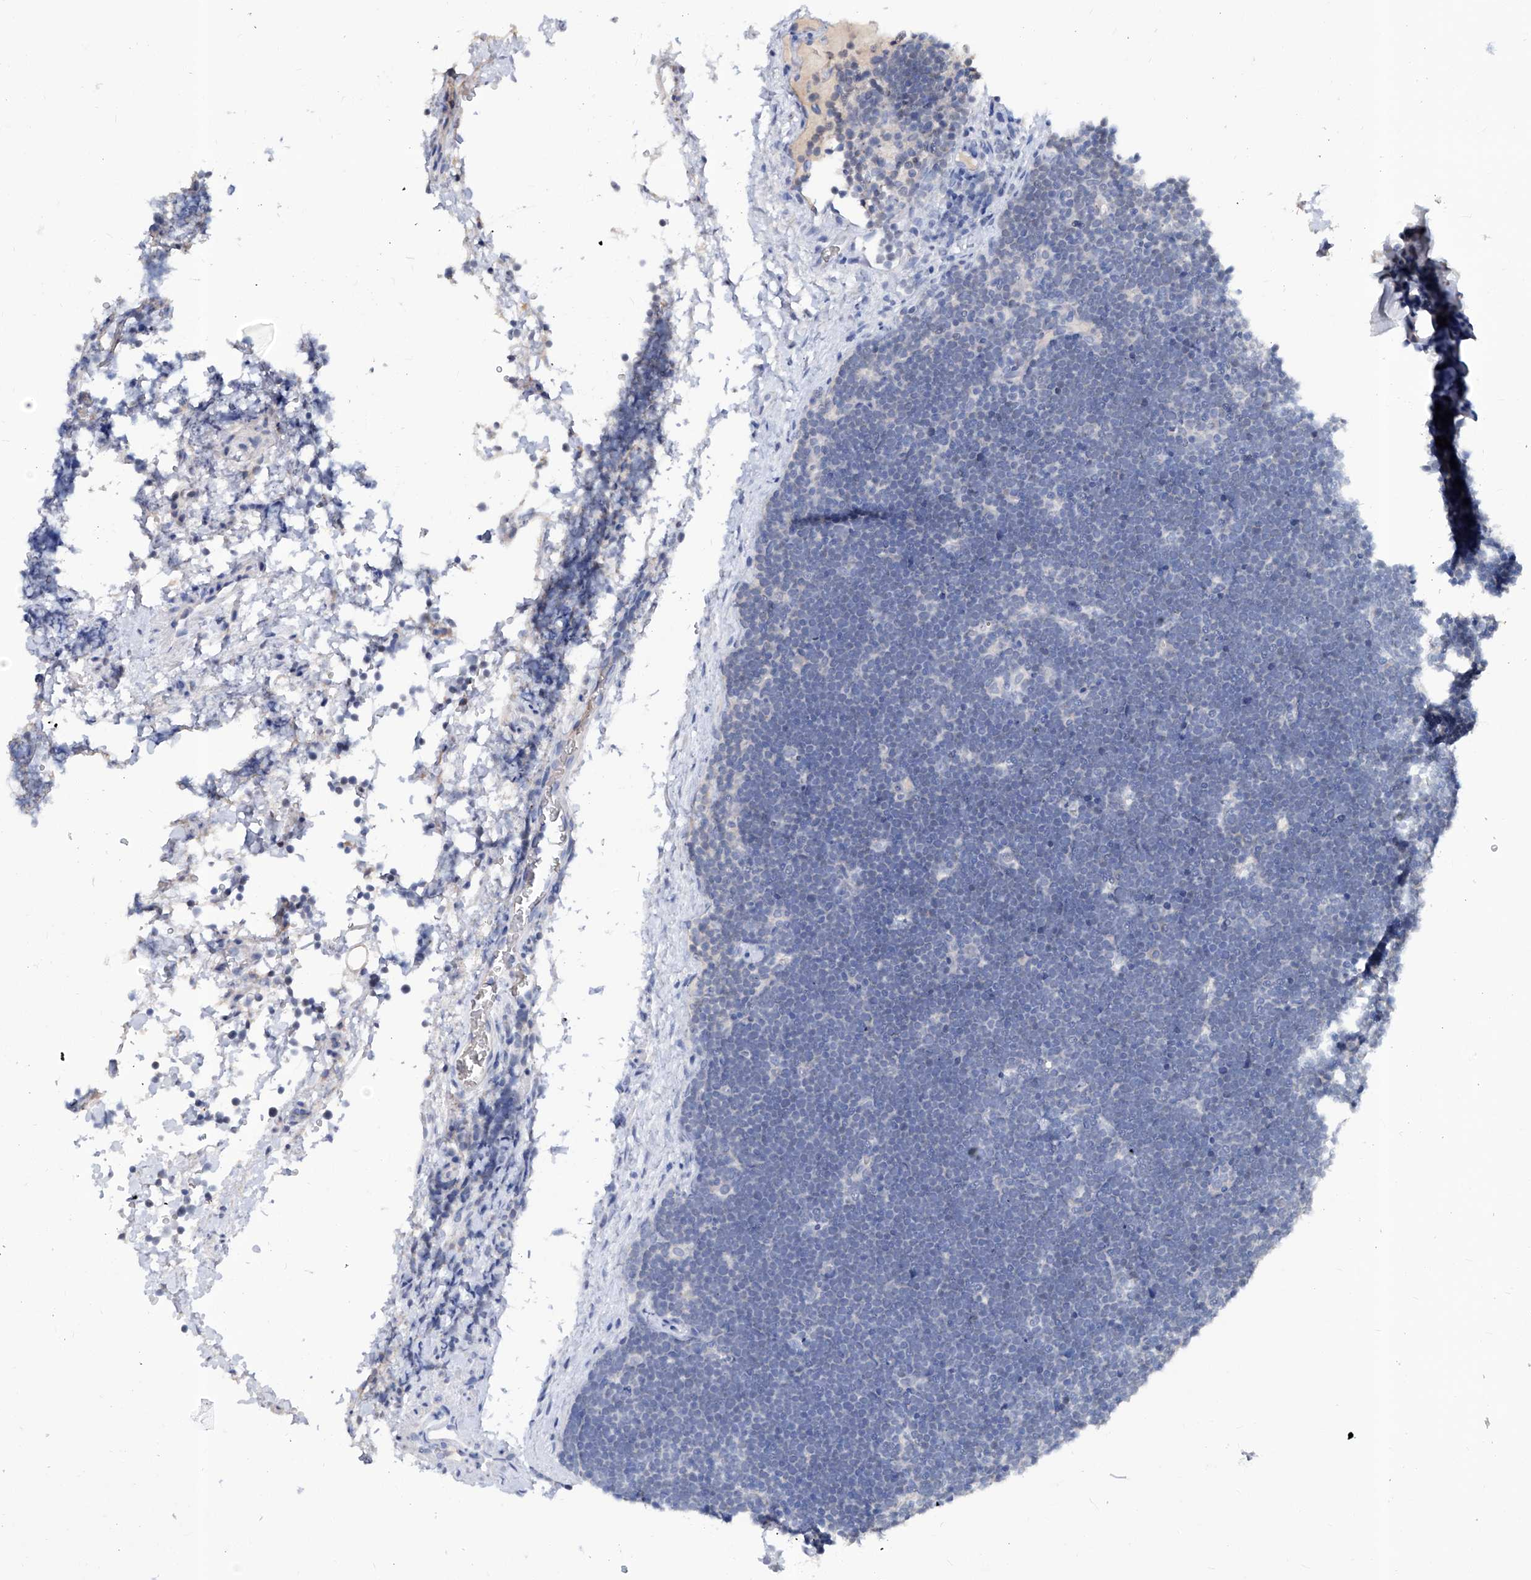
{"staining": {"intensity": "negative", "quantity": "none", "location": "none"}, "tissue": "lymphoma", "cell_type": "Tumor cells", "image_type": "cancer", "snomed": [{"axis": "morphology", "description": "Malignant lymphoma, non-Hodgkin's type, High grade"}, {"axis": "topography", "description": "Lymph node"}], "caption": "The photomicrograph shows no staining of tumor cells in malignant lymphoma, non-Hodgkin's type (high-grade).", "gene": "KLHL17", "patient": {"sex": "male", "age": 13}}